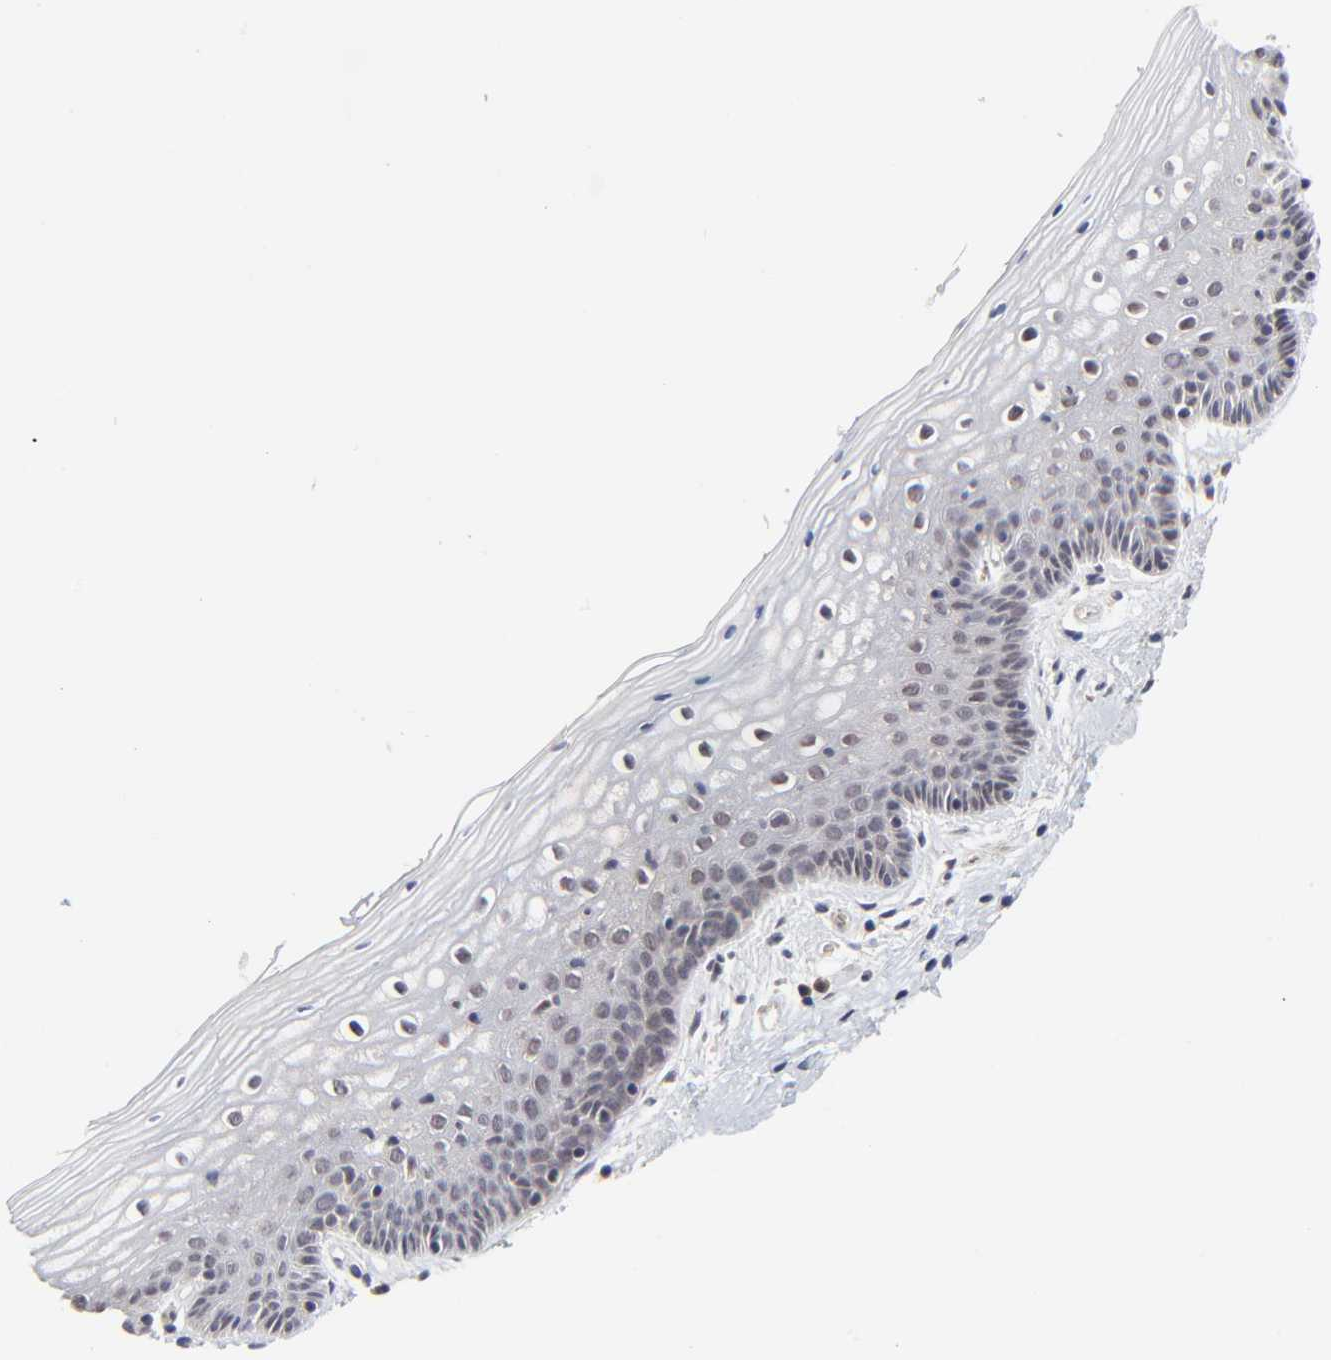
{"staining": {"intensity": "weak", "quantity": "<25%", "location": "cytoplasmic/membranous"}, "tissue": "vagina", "cell_type": "Squamous epithelial cells", "image_type": "normal", "snomed": [{"axis": "morphology", "description": "Normal tissue, NOS"}, {"axis": "topography", "description": "Vagina"}], "caption": "IHC of normal human vagina exhibits no staining in squamous epithelial cells.", "gene": "CASP10", "patient": {"sex": "female", "age": 46}}